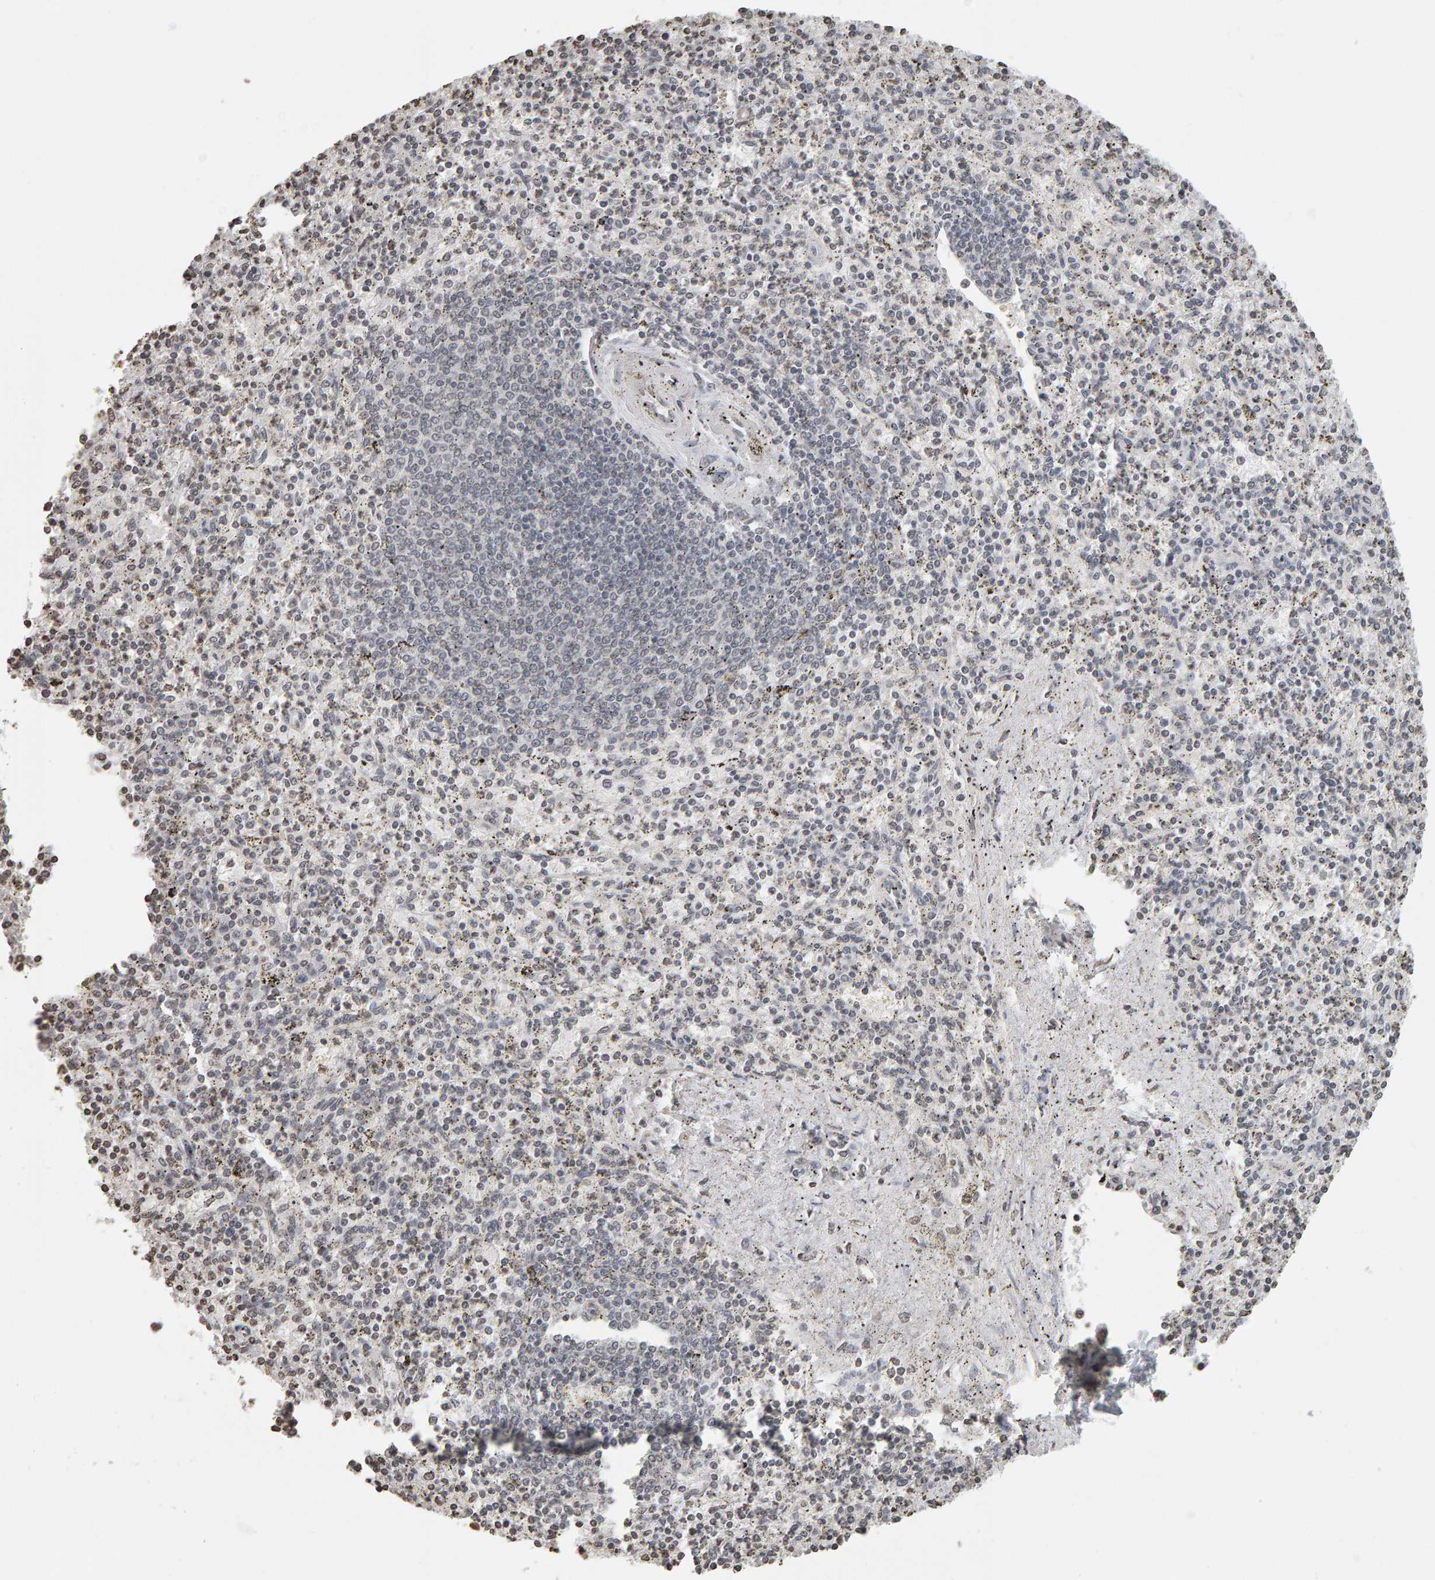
{"staining": {"intensity": "weak", "quantity": "<25%", "location": "nuclear"}, "tissue": "spleen", "cell_type": "Cells in red pulp", "image_type": "normal", "snomed": [{"axis": "morphology", "description": "Normal tissue, NOS"}, {"axis": "topography", "description": "Spleen"}], "caption": "Immunohistochemical staining of benign human spleen demonstrates no significant expression in cells in red pulp. (Stains: DAB immunohistochemistry (IHC) with hematoxylin counter stain, Microscopy: brightfield microscopy at high magnification).", "gene": "AFF4", "patient": {"sex": "male", "age": 72}}